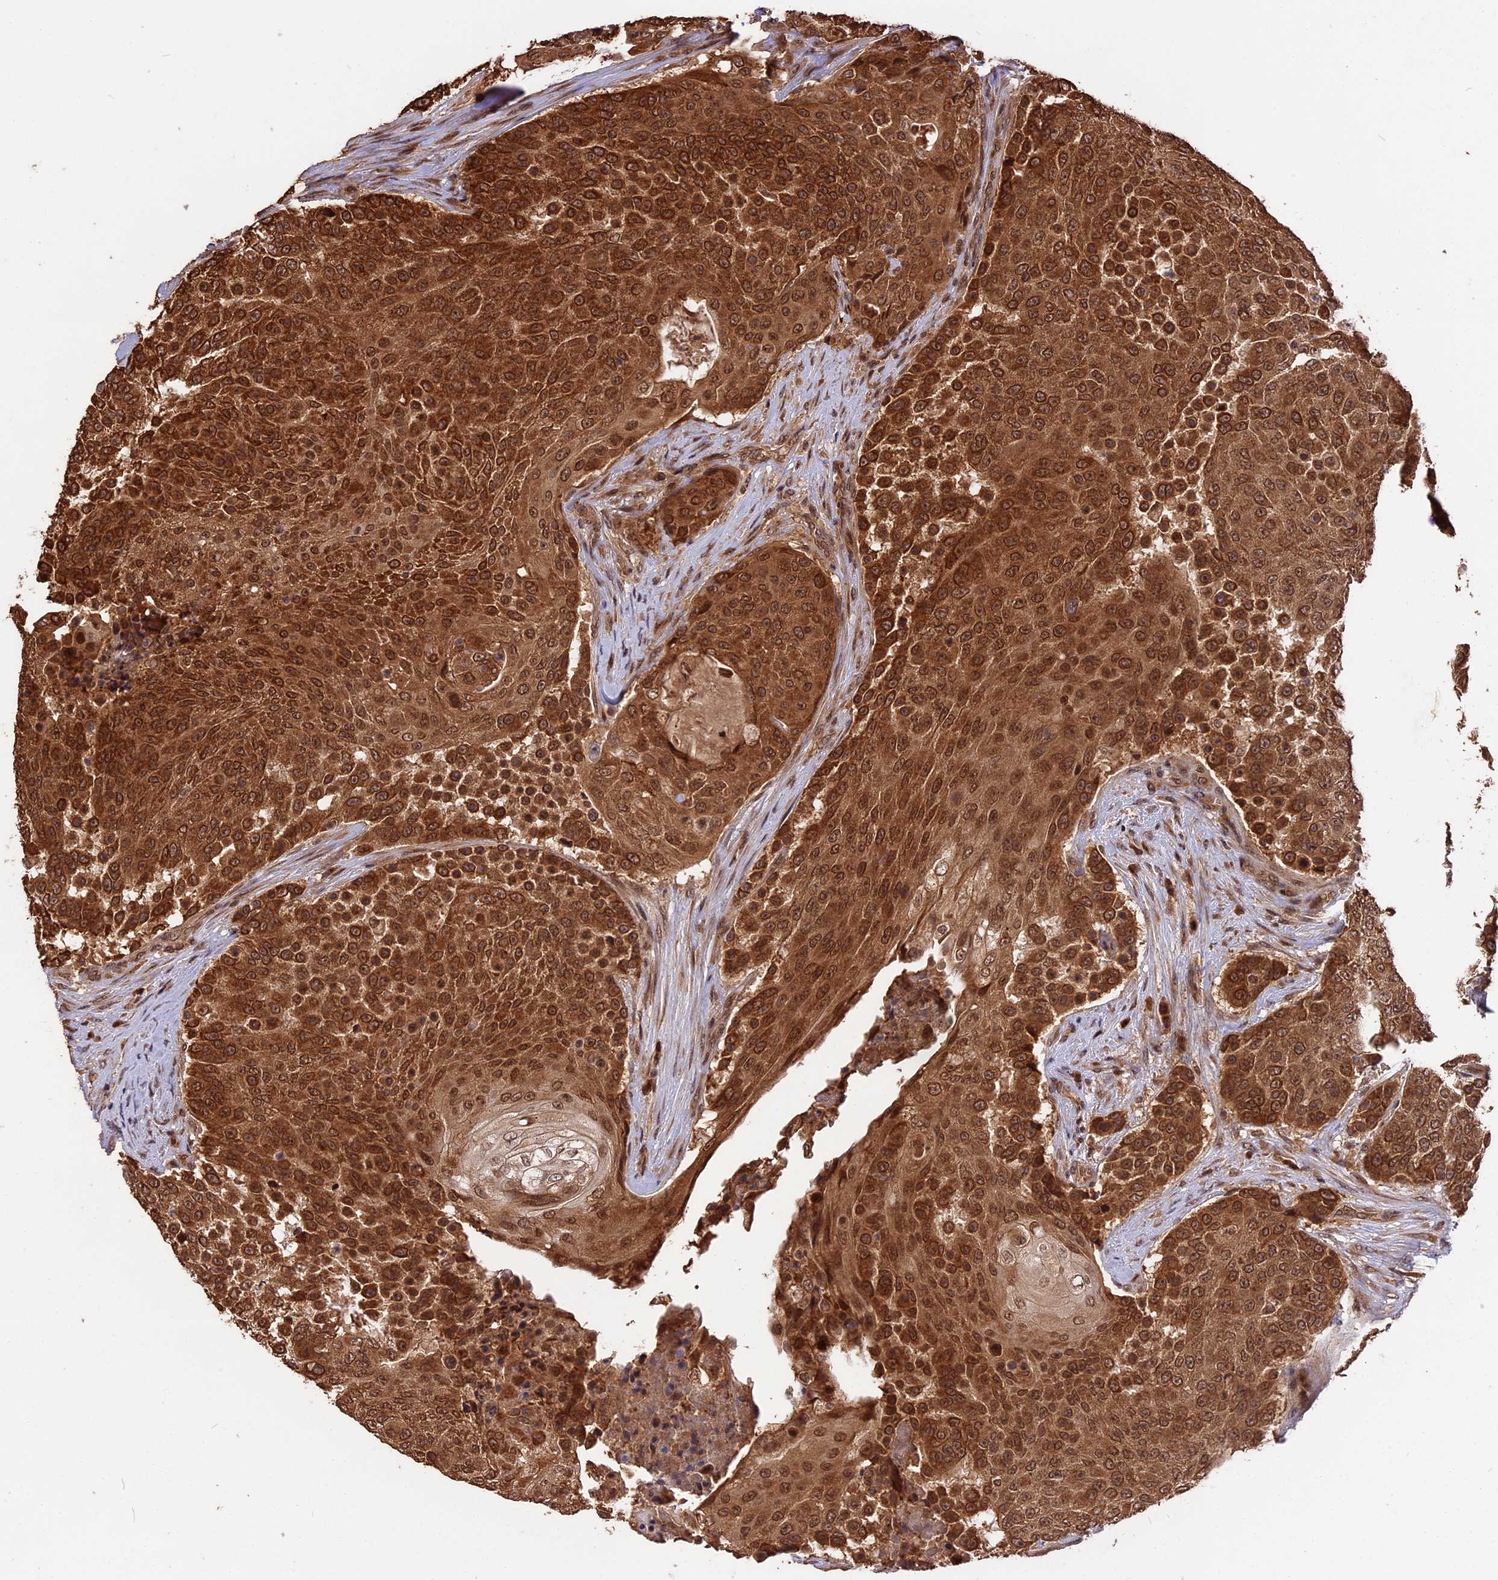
{"staining": {"intensity": "strong", "quantity": ">75%", "location": "cytoplasmic/membranous,nuclear"}, "tissue": "urothelial cancer", "cell_type": "Tumor cells", "image_type": "cancer", "snomed": [{"axis": "morphology", "description": "Urothelial carcinoma, High grade"}, {"axis": "topography", "description": "Urinary bladder"}], "caption": "A brown stain shows strong cytoplasmic/membranous and nuclear staining of a protein in urothelial cancer tumor cells.", "gene": "ESCO1", "patient": {"sex": "female", "age": 63}}